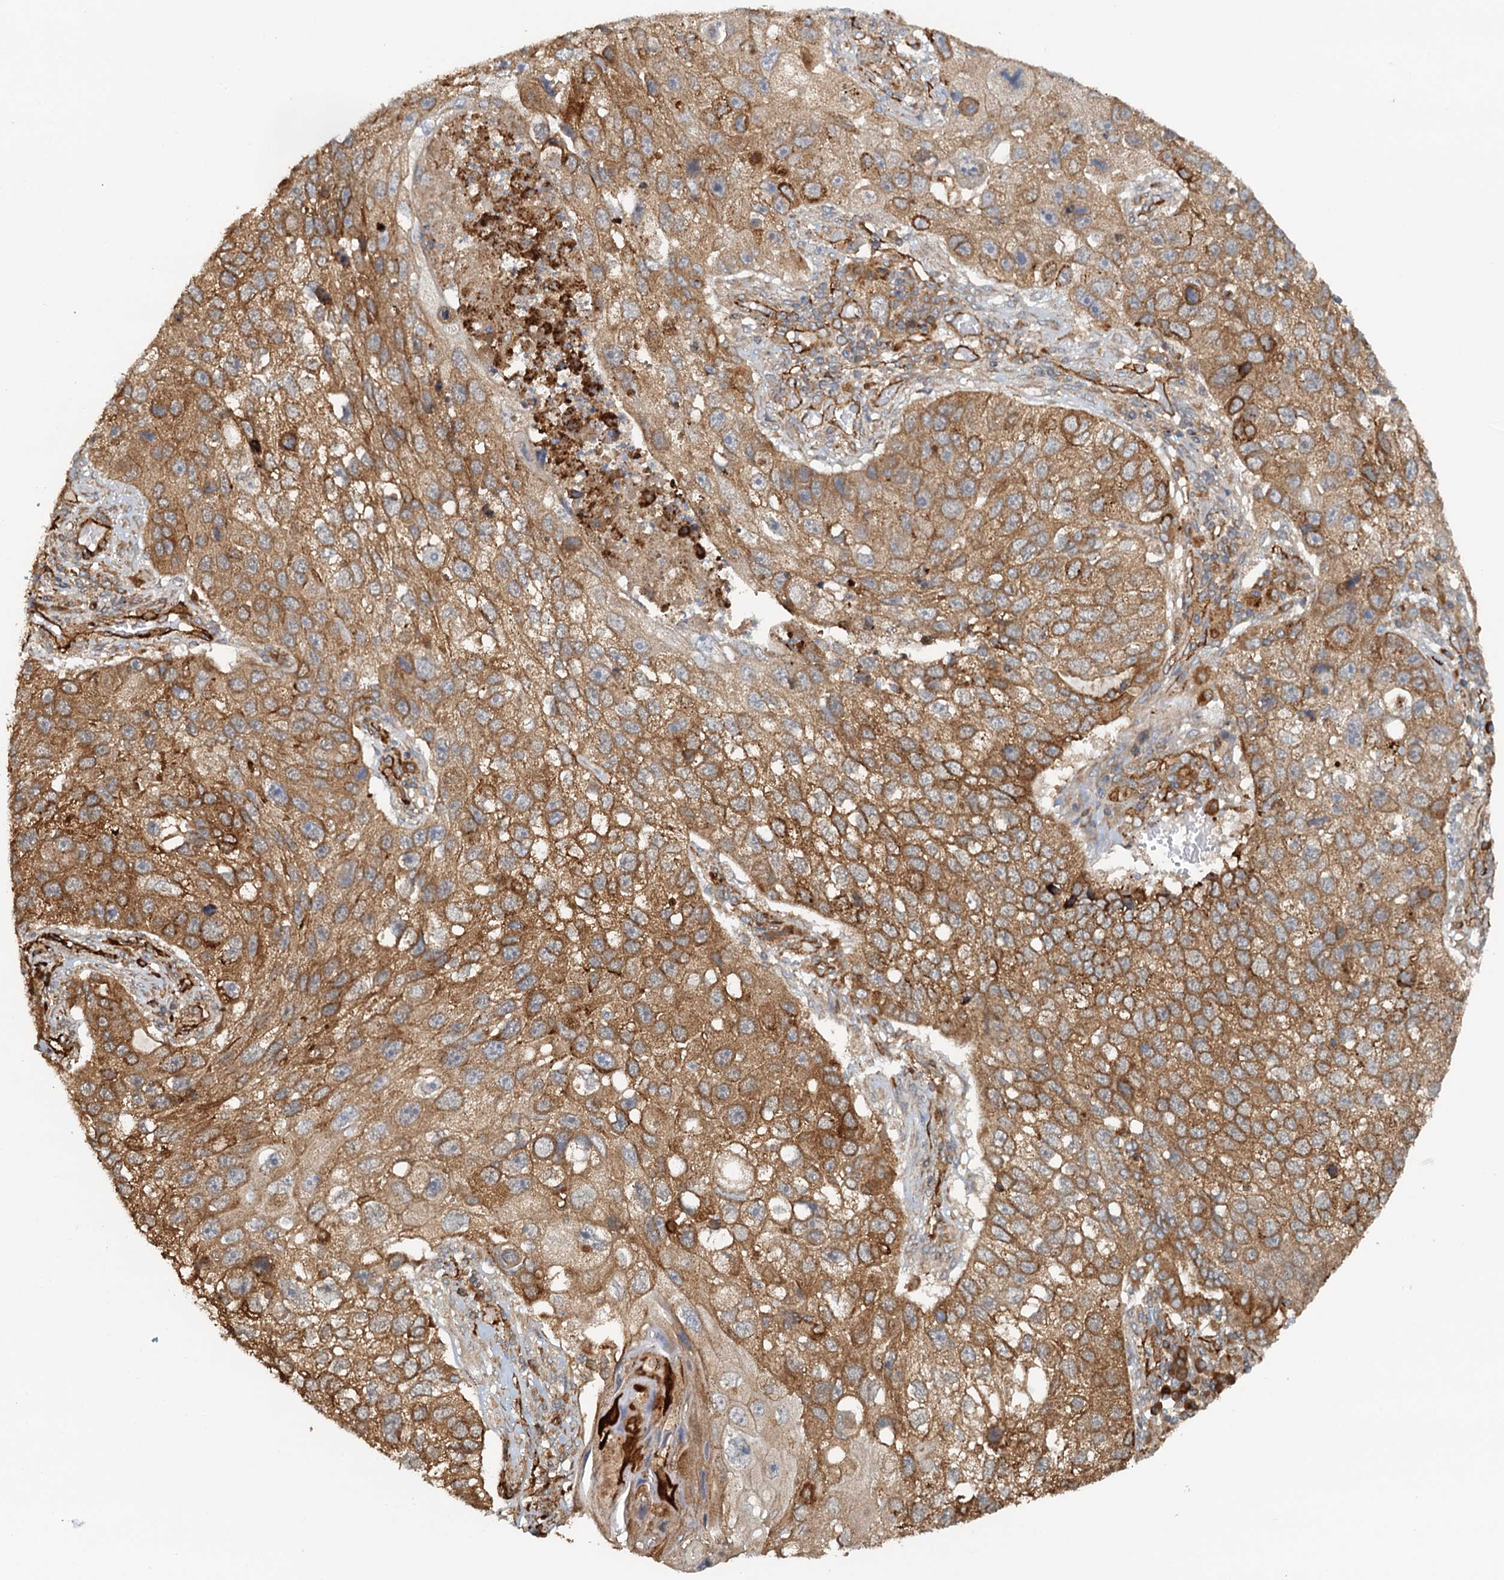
{"staining": {"intensity": "moderate", "quantity": ">75%", "location": "cytoplasmic/membranous"}, "tissue": "lung cancer", "cell_type": "Tumor cells", "image_type": "cancer", "snomed": [{"axis": "morphology", "description": "Squamous cell carcinoma, NOS"}, {"axis": "topography", "description": "Lung"}], "caption": "Immunohistochemistry (DAB) staining of lung cancer demonstrates moderate cytoplasmic/membranous protein positivity in approximately >75% of tumor cells. (DAB IHC, brown staining for protein, blue staining for nuclei).", "gene": "NIPAL3", "patient": {"sex": "male", "age": 61}}